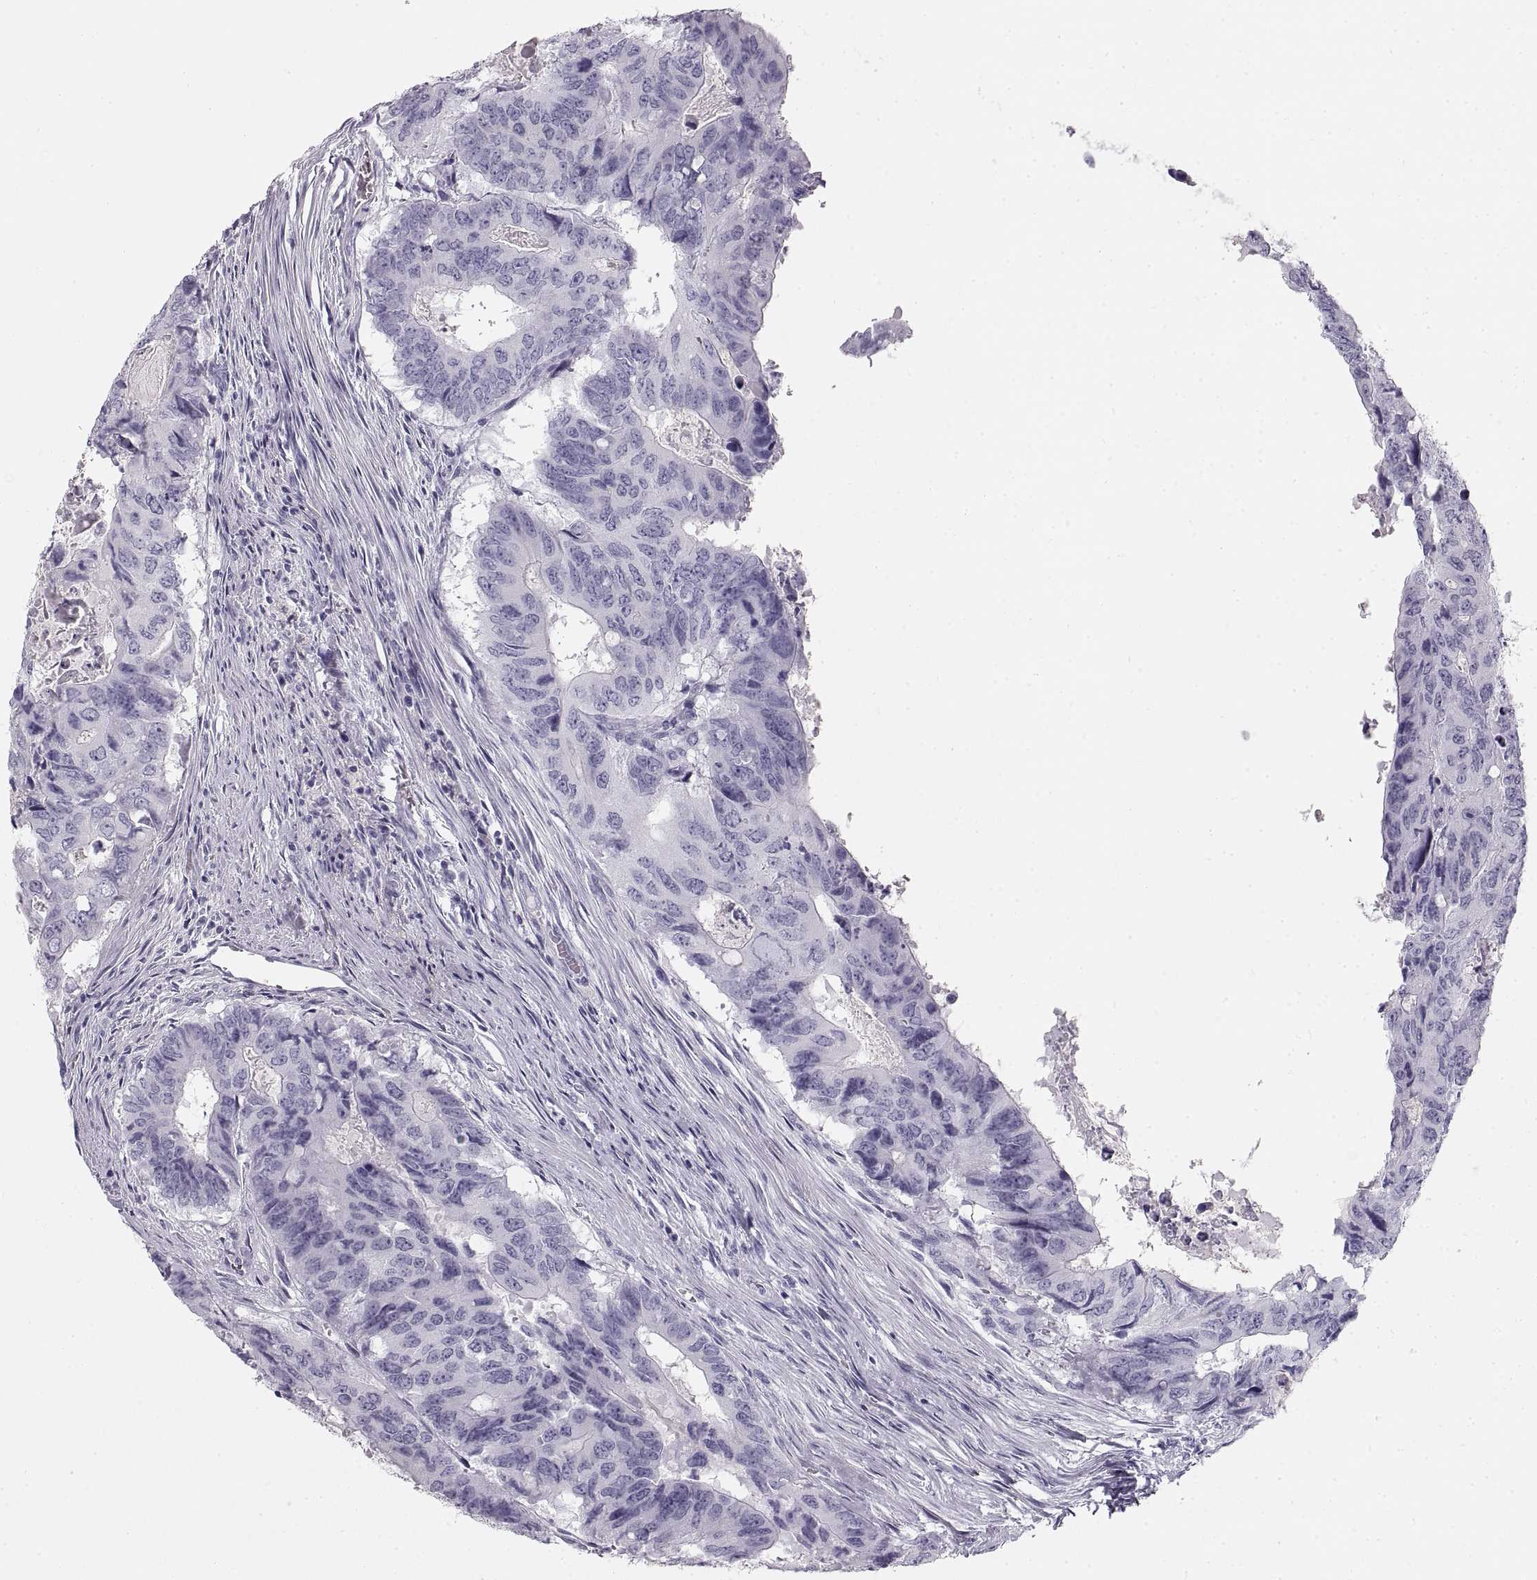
{"staining": {"intensity": "negative", "quantity": "none", "location": "none"}, "tissue": "colorectal cancer", "cell_type": "Tumor cells", "image_type": "cancer", "snomed": [{"axis": "morphology", "description": "Adenocarcinoma, NOS"}, {"axis": "topography", "description": "Colon"}], "caption": "Tumor cells show no significant positivity in colorectal adenocarcinoma.", "gene": "CRYAA", "patient": {"sex": "male", "age": 79}}